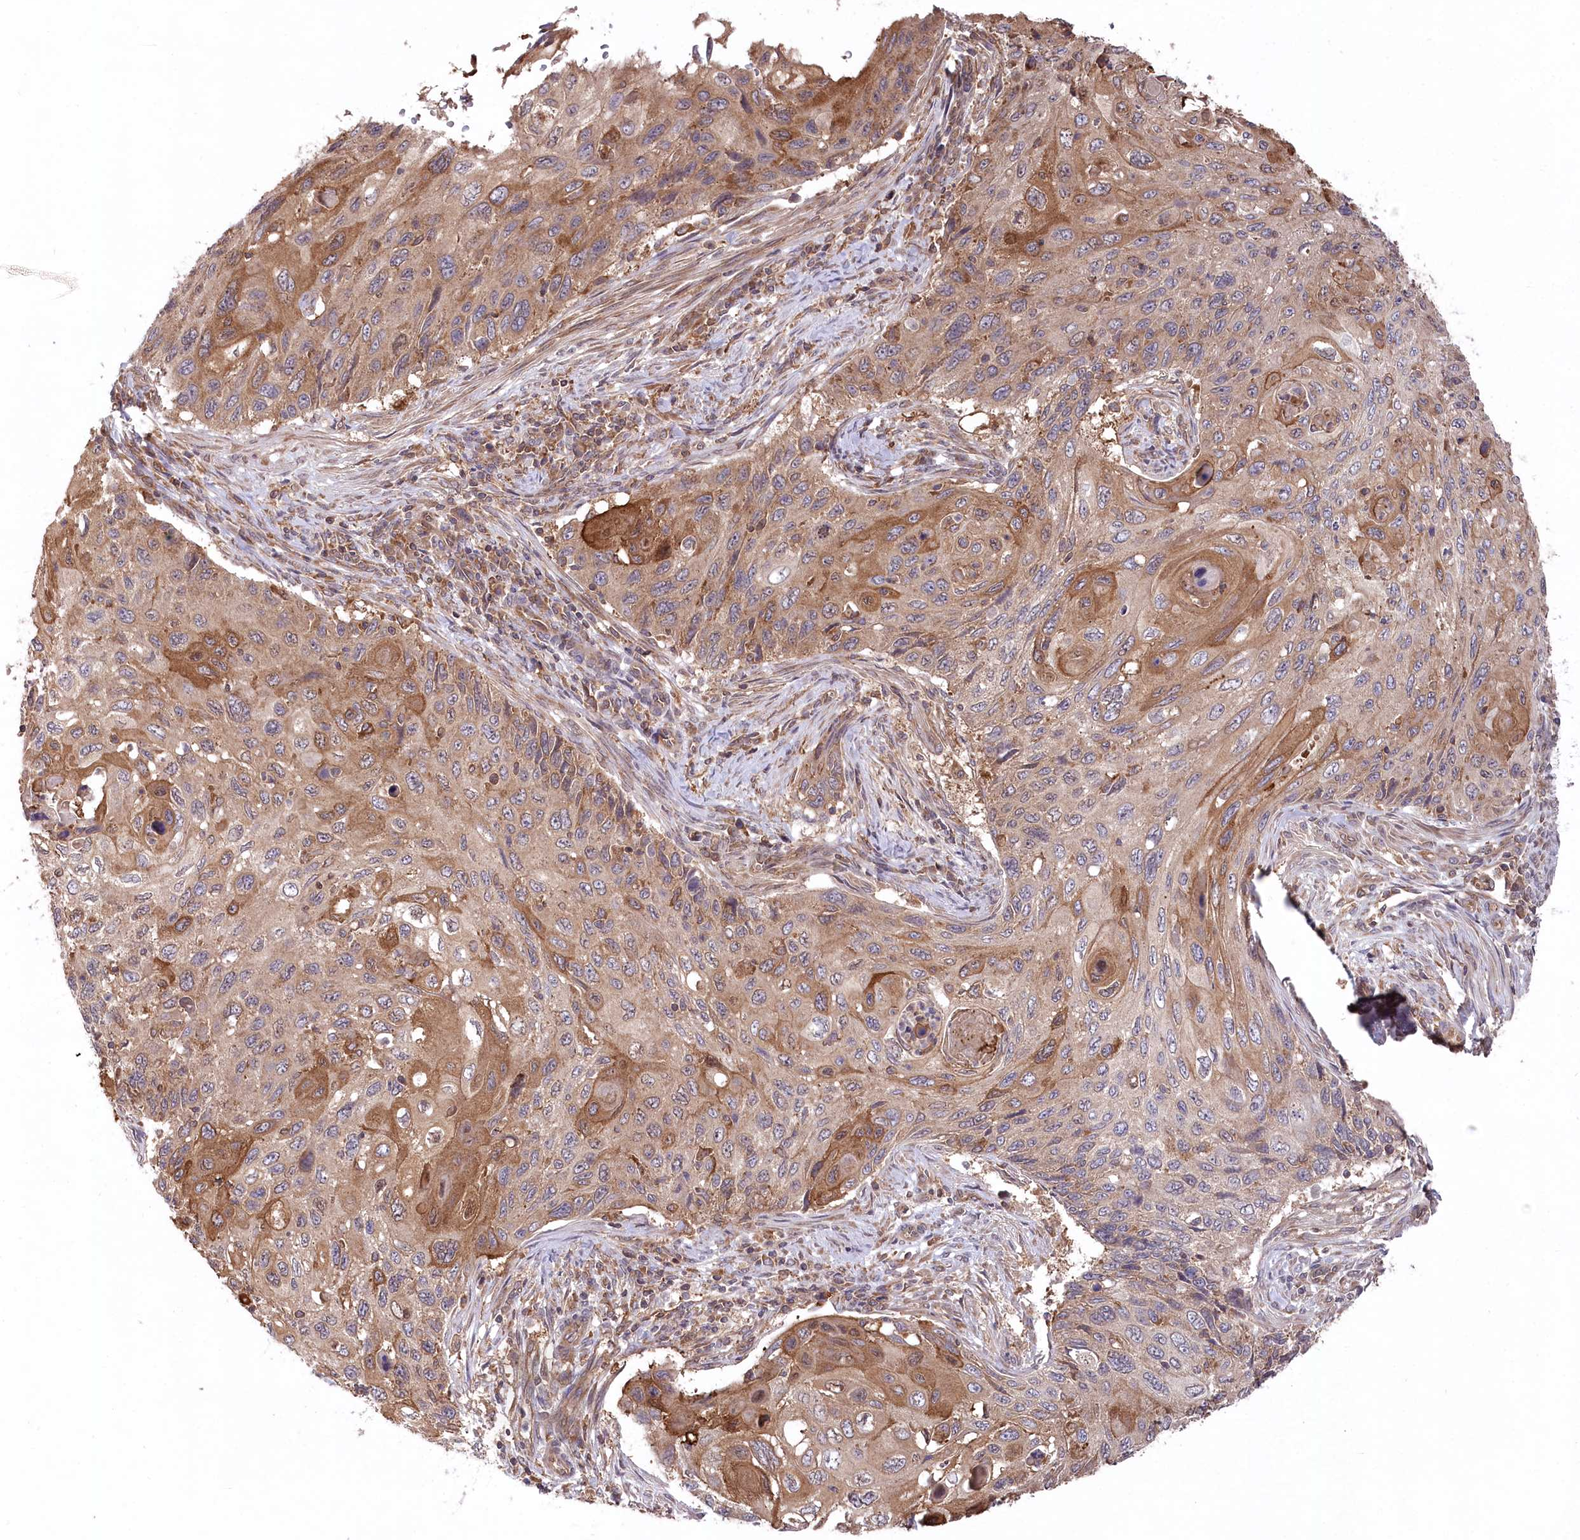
{"staining": {"intensity": "moderate", "quantity": ">75%", "location": "cytoplasmic/membranous"}, "tissue": "cervical cancer", "cell_type": "Tumor cells", "image_type": "cancer", "snomed": [{"axis": "morphology", "description": "Squamous cell carcinoma, NOS"}, {"axis": "topography", "description": "Cervix"}], "caption": "Protein expression analysis of squamous cell carcinoma (cervical) exhibits moderate cytoplasmic/membranous staining in approximately >75% of tumor cells. The staining is performed using DAB brown chromogen to label protein expression. The nuclei are counter-stained blue using hematoxylin.", "gene": "PPP1R21", "patient": {"sex": "female", "age": 70}}